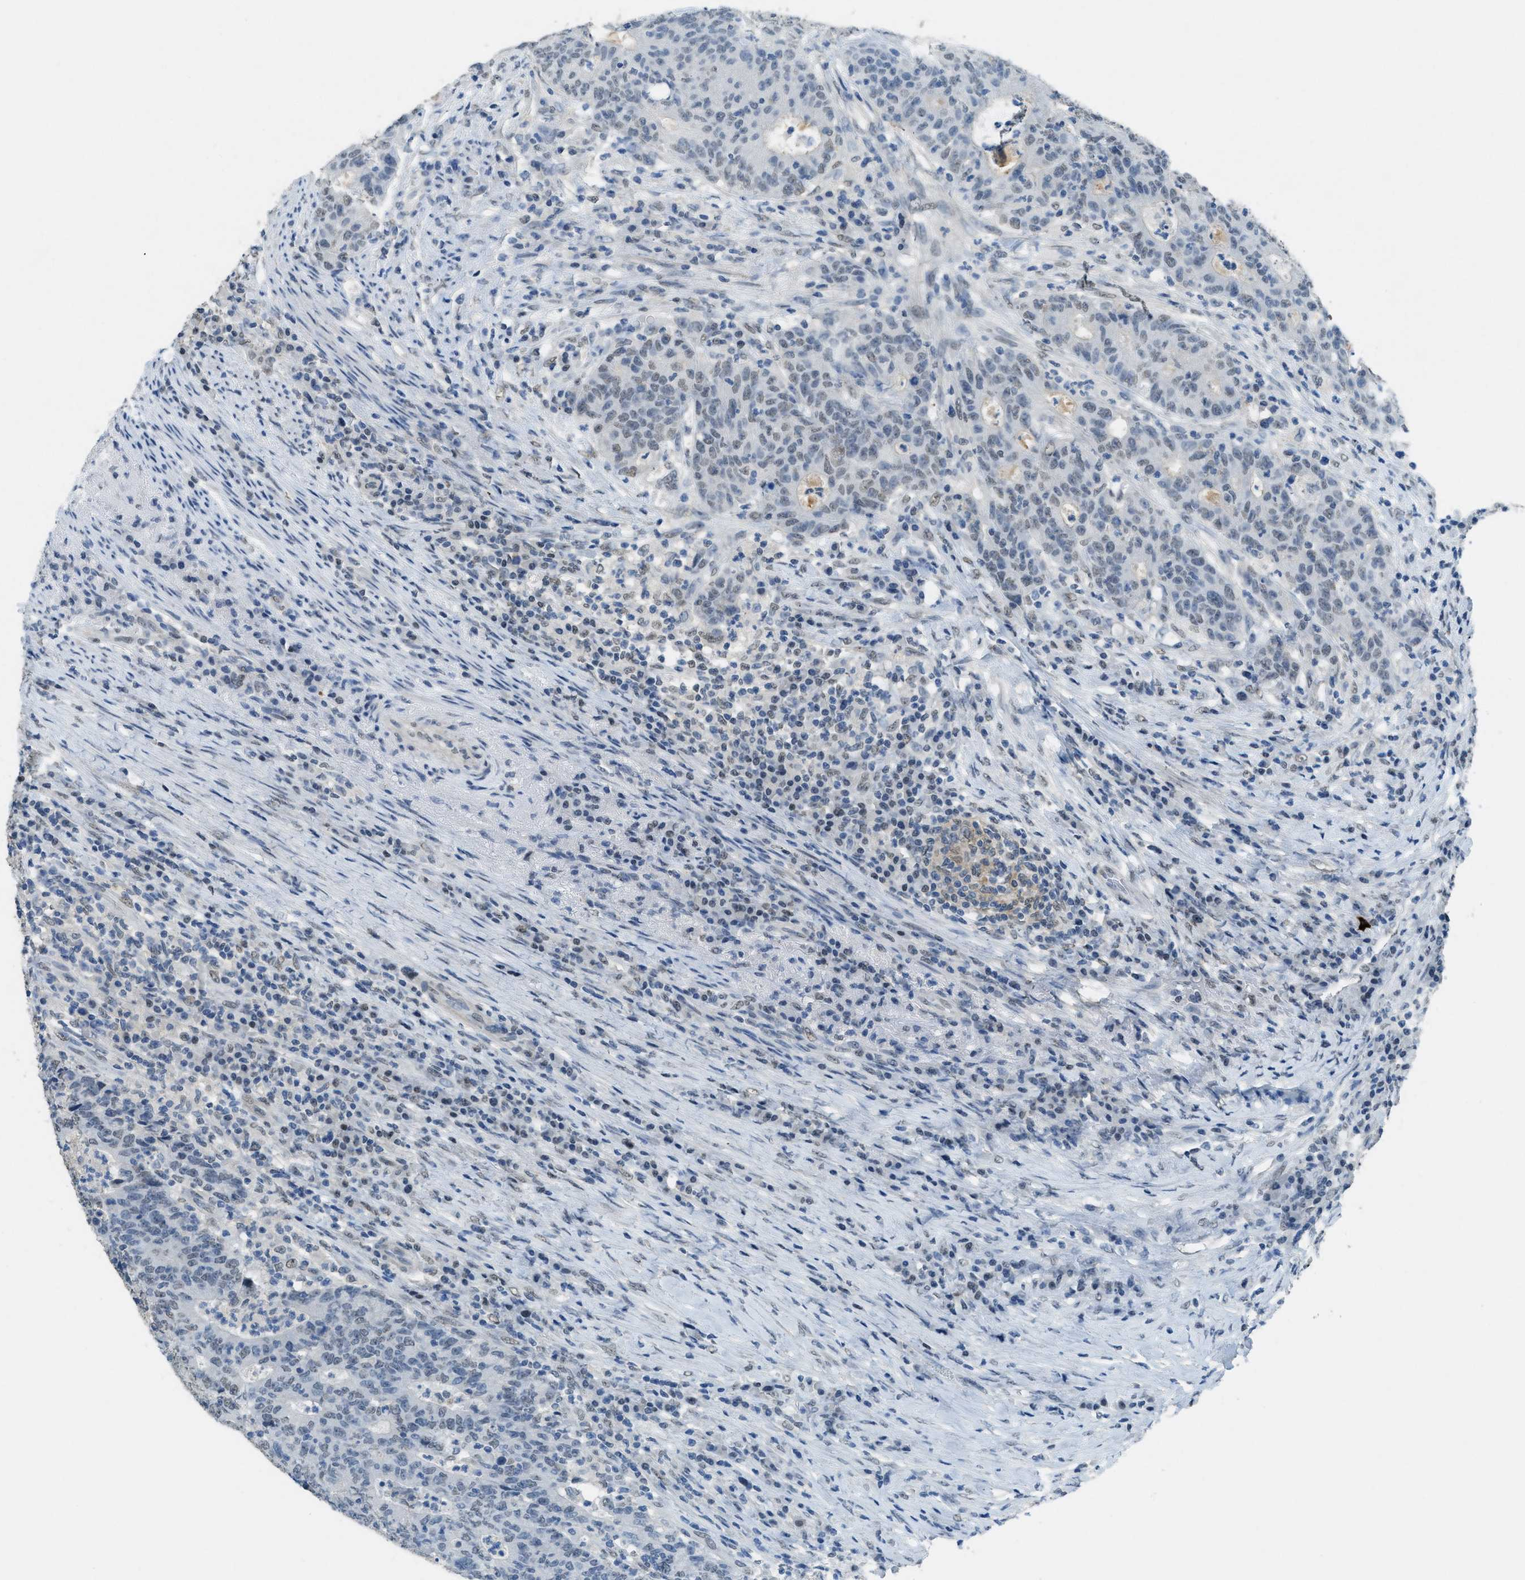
{"staining": {"intensity": "weak", "quantity": "25%-75%", "location": "nuclear"}, "tissue": "colorectal cancer", "cell_type": "Tumor cells", "image_type": "cancer", "snomed": [{"axis": "morphology", "description": "Normal tissue, NOS"}, {"axis": "morphology", "description": "Adenocarcinoma, NOS"}, {"axis": "topography", "description": "Colon"}], "caption": "This micrograph demonstrates adenocarcinoma (colorectal) stained with immunohistochemistry (IHC) to label a protein in brown. The nuclear of tumor cells show weak positivity for the protein. Nuclei are counter-stained blue.", "gene": "TTC13", "patient": {"sex": "female", "age": 75}}